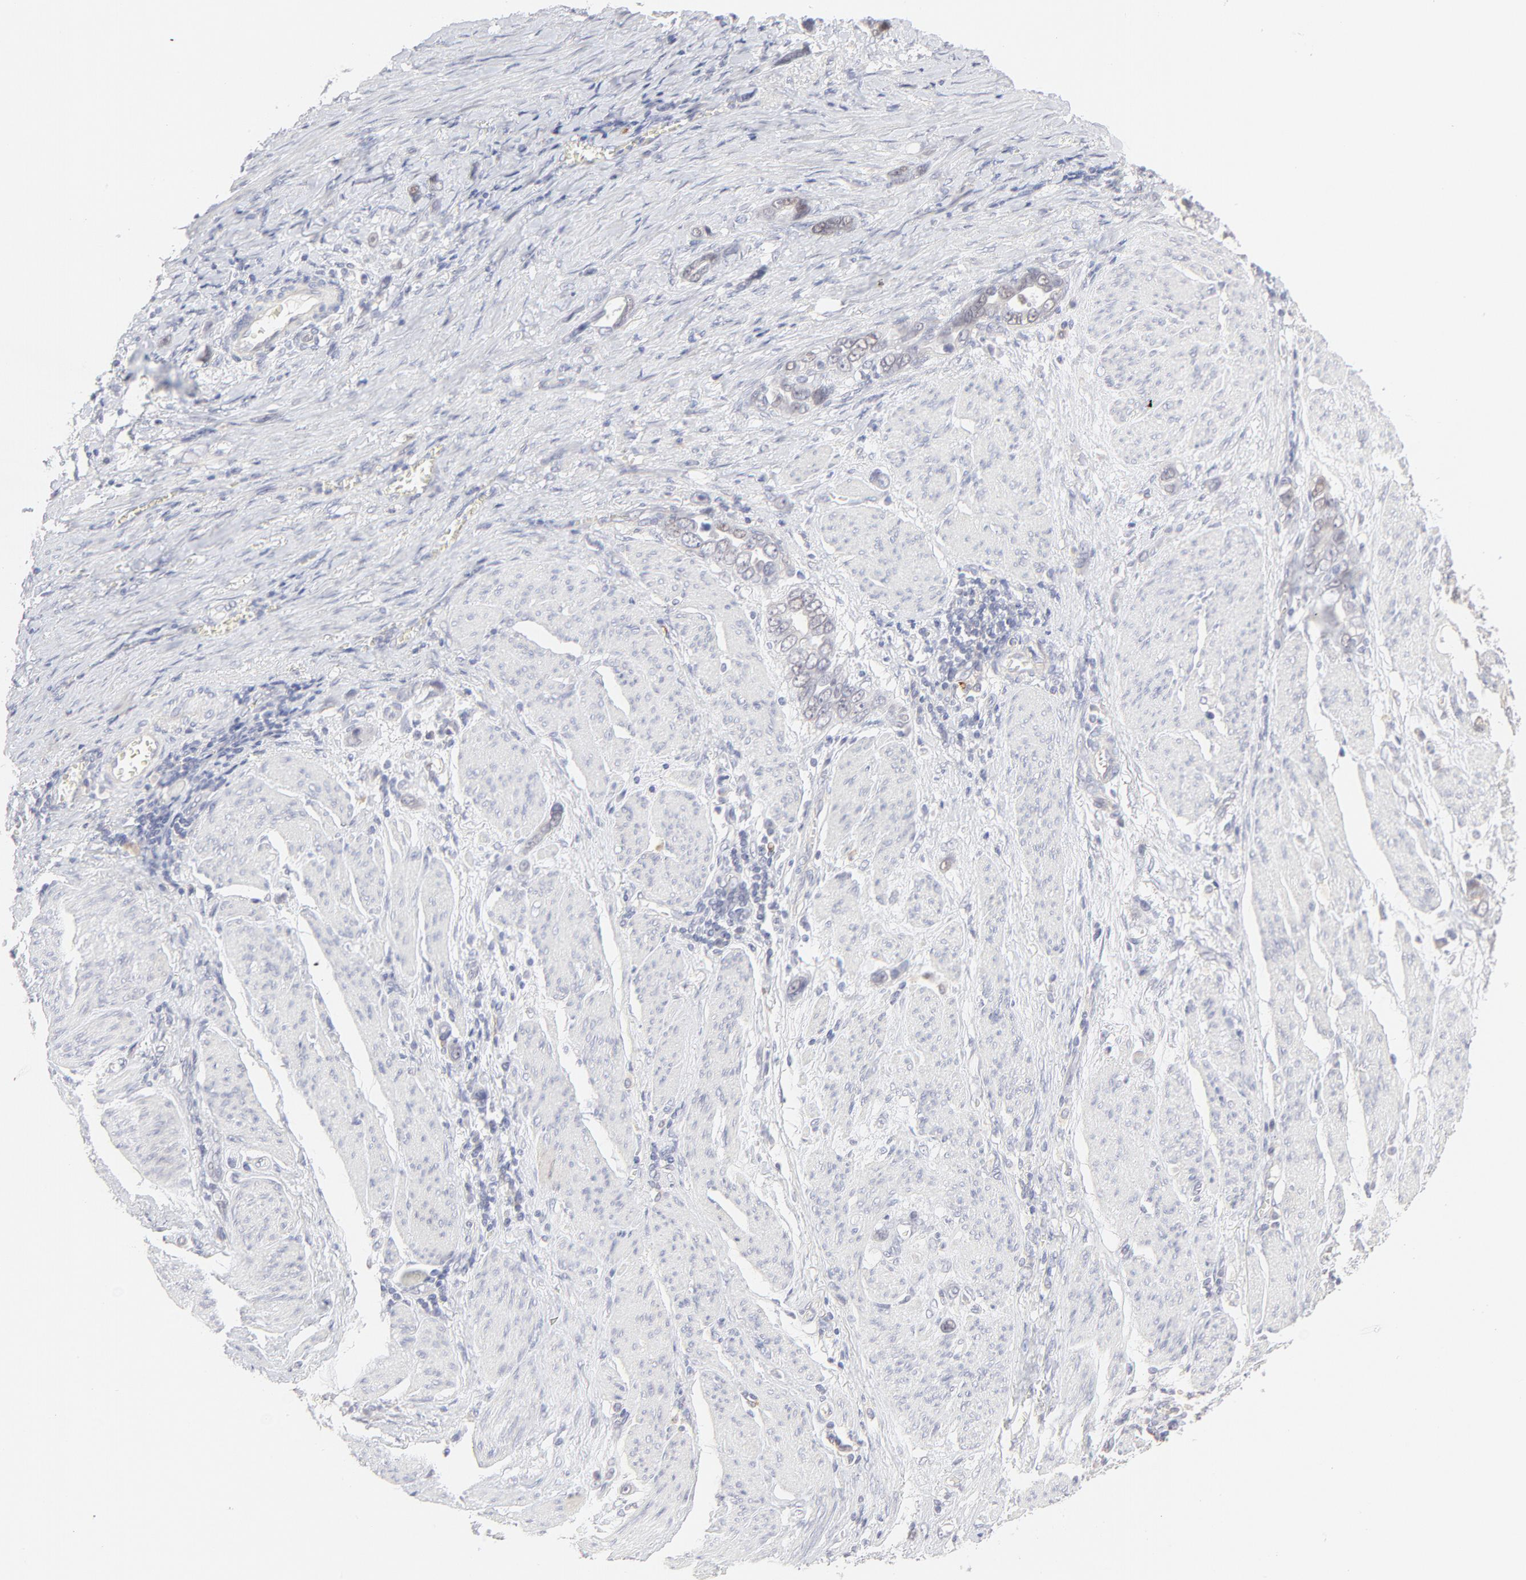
{"staining": {"intensity": "negative", "quantity": "none", "location": "none"}, "tissue": "stomach cancer", "cell_type": "Tumor cells", "image_type": "cancer", "snomed": [{"axis": "morphology", "description": "Adenocarcinoma, NOS"}, {"axis": "topography", "description": "Stomach"}], "caption": "Immunohistochemistry micrograph of stomach cancer stained for a protein (brown), which exhibits no expression in tumor cells.", "gene": "ELF3", "patient": {"sex": "male", "age": 78}}